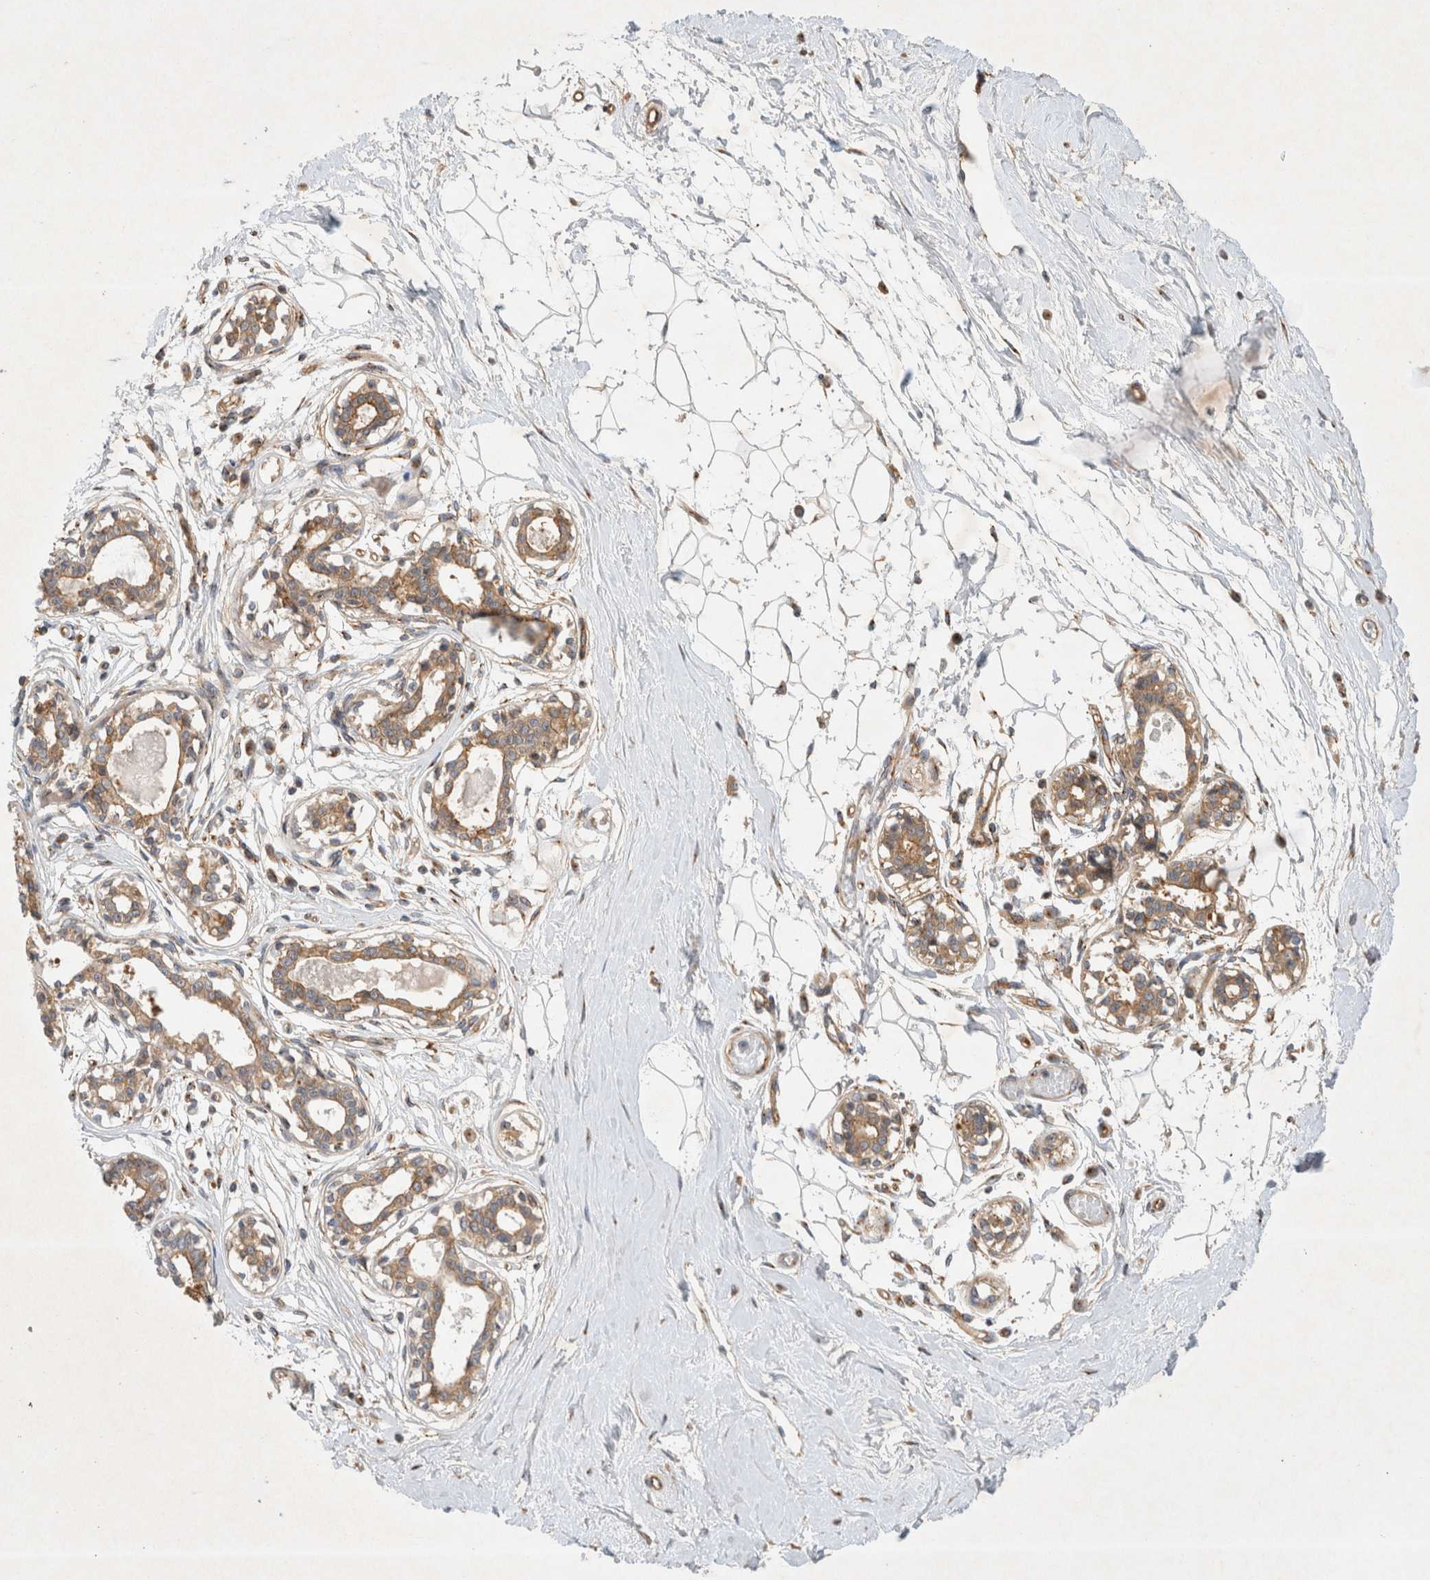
{"staining": {"intensity": "weak", "quantity": "25%-75%", "location": "cytoplasmic/membranous"}, "tissue": "breast", "cell_type": "Adipocytes", "image_type": "normal", "snomed": [{"axis": "morphology", "description": "Normal tissue, NOS"}, {"axis": "topography", "description": "Breast"}], "caption": "A low amount of weak cytoplasmic/membranous staining is present in about 25%-75% of adipocytes in unremarkable breast. (DAB IHC with brightfield microscopy, high magnification).", "gene": "GPR150", "patient": {"sex": "female", "age": 45}}